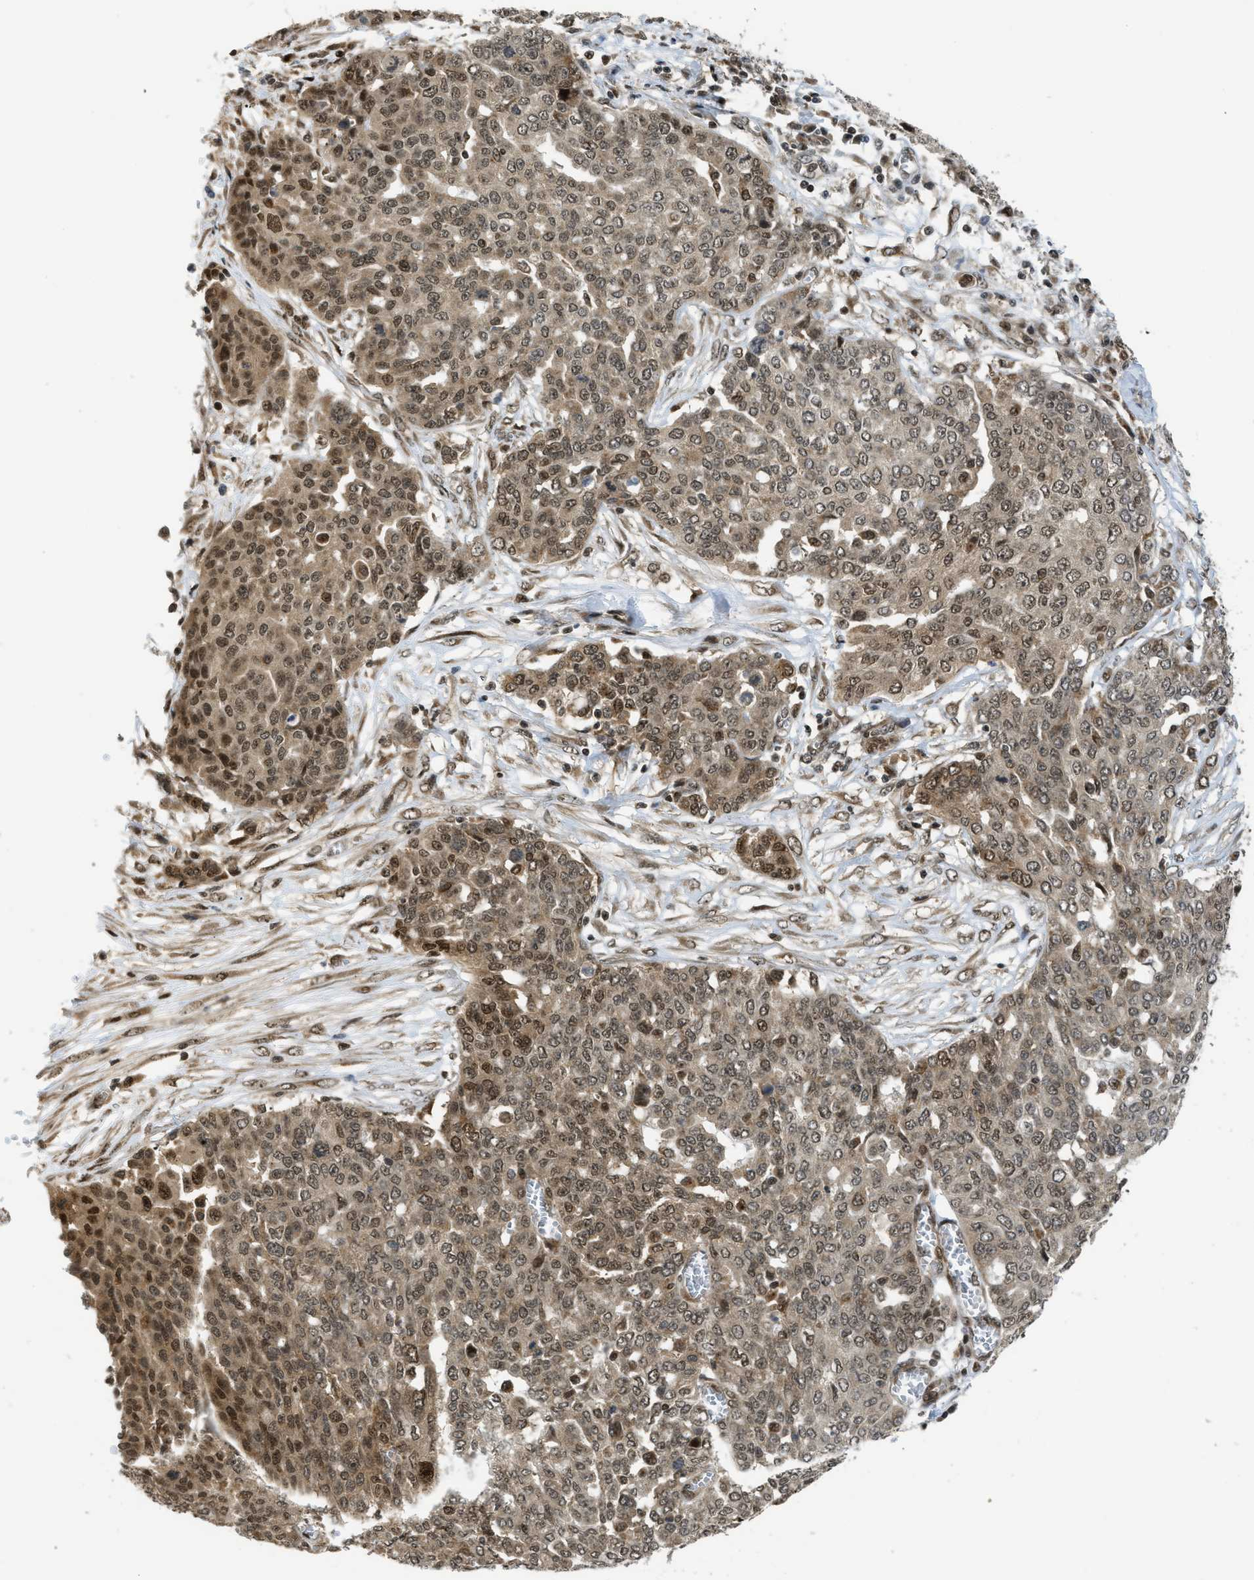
{"staining": {"intensity": "moderate", "quantity": ">75%", "location": "cytoplasmic/membranous,nuclear"}, "tissue": "ovarian cancer", "cell_type": "Tumor cells", "image_type": "cancer", "snomed": [{"axis": "morphology", "description": "Cystadenocarcinoma, serous, NOS"}, {"axis": "topography", "description": "Soft tissue"}, {"axis": "topography", "description": "Ovary"}], "caption": "Protein expression analysis of human serous cystadenocarcinoma (ovarian) reveals moderate cytoplasmic/membranous and nuclear expression in about >75% of tumor cells.", "gene": "TACC1", "patient": {"sex": "female", "age": 57}}